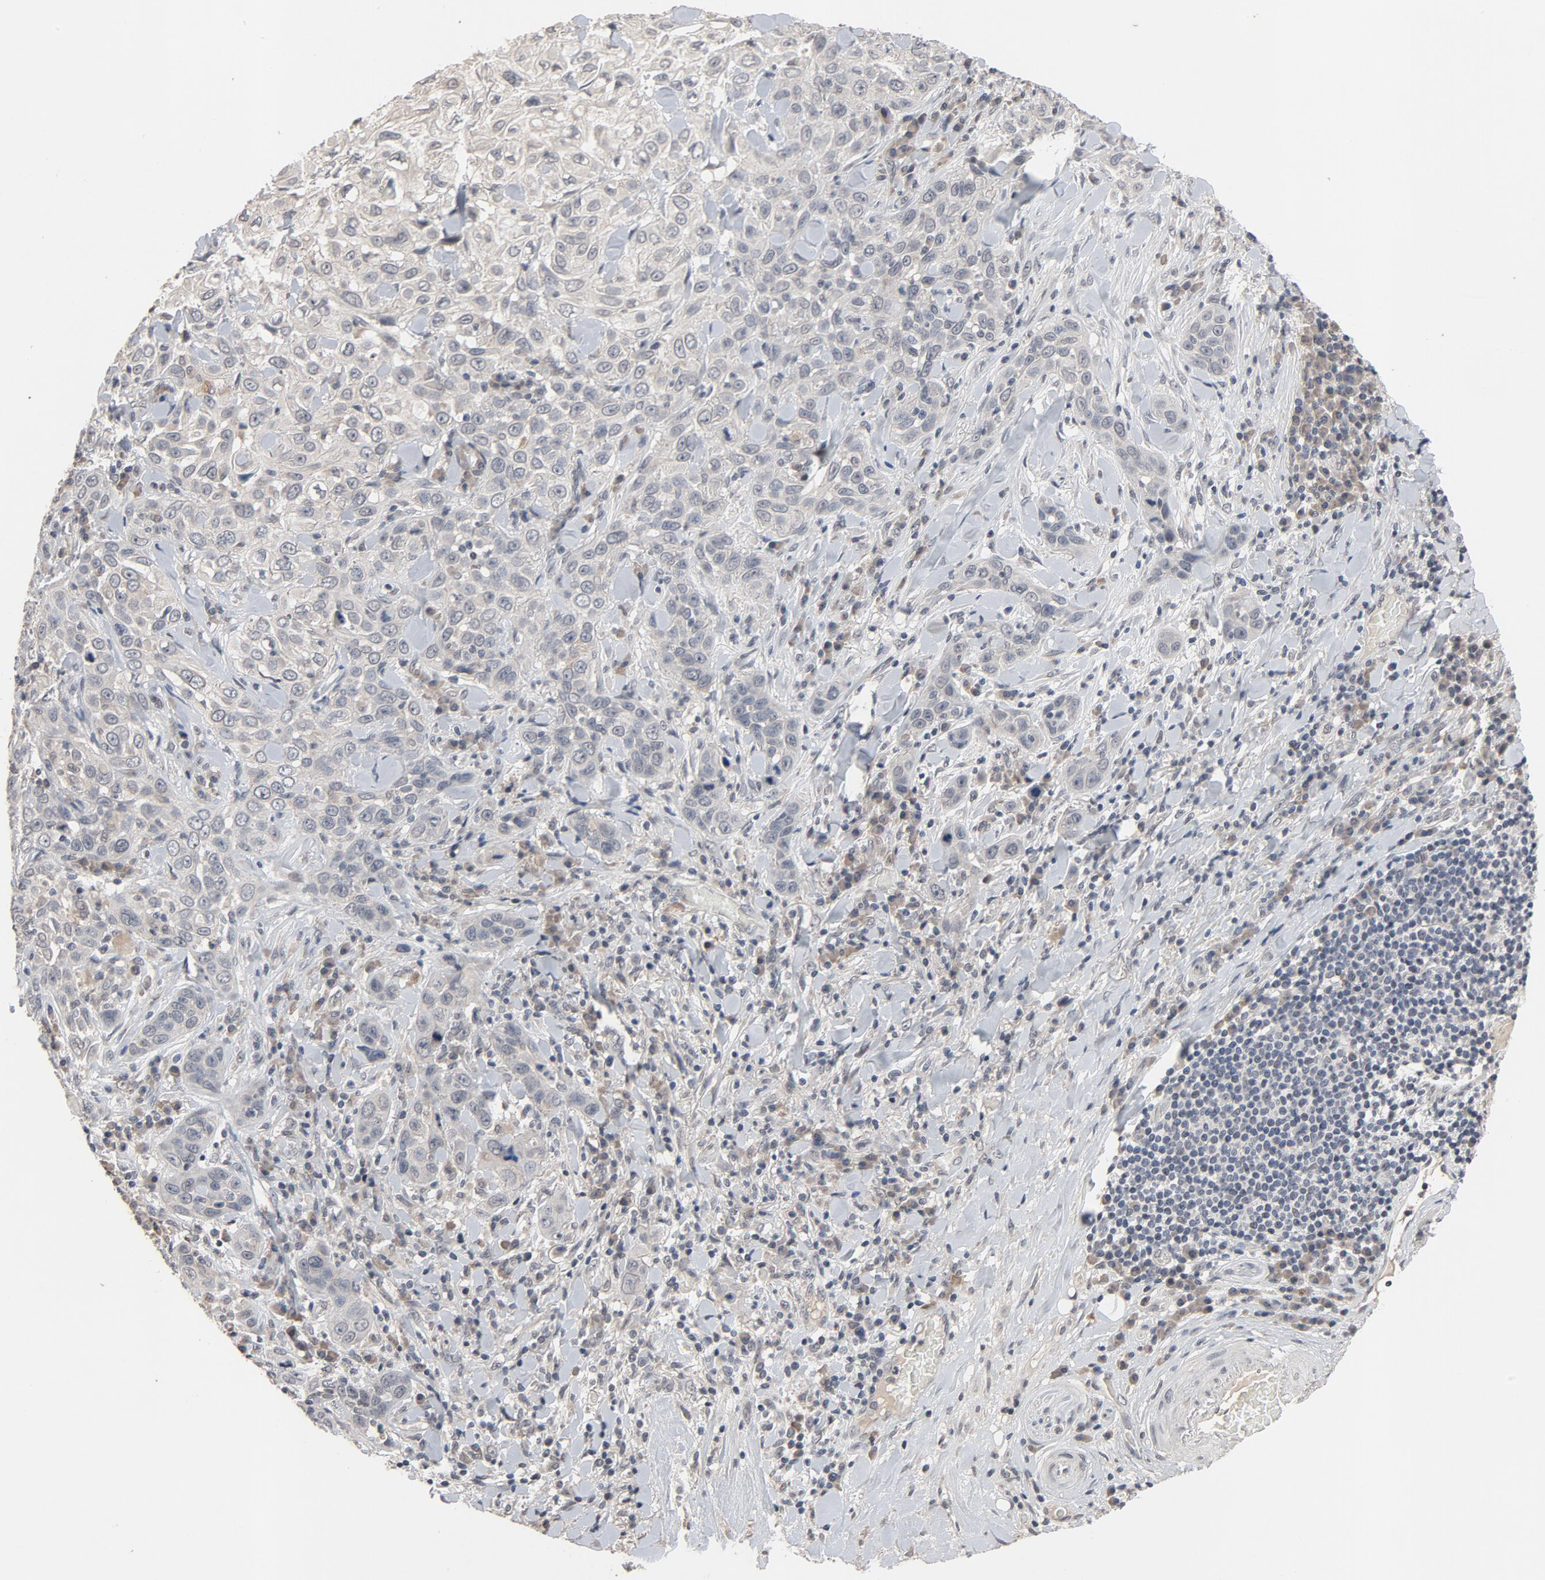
{"staining": {"intensity": "negative", "quantity": "none", "location": "none"}, "tissue": "skin cancer", "cell_type": "Tumor cells", "image_type": "cancer", "snomed": [{"axis": "morphology", "description": "Squamous cell carcinoma, NOS"}, {"axis": "topography", "description": "Skin"}], "caption": "Protein analysis of squamous cell carcinoma (skin) reveals no significant positivity in tumor cells. Brightfield microscopy of immunohistochemistry stained with DAB (brown) and hematoxylin (blue), captured at high magnification.", "gene": "MT3", "patient": {"sex": "male", "age": 84}}